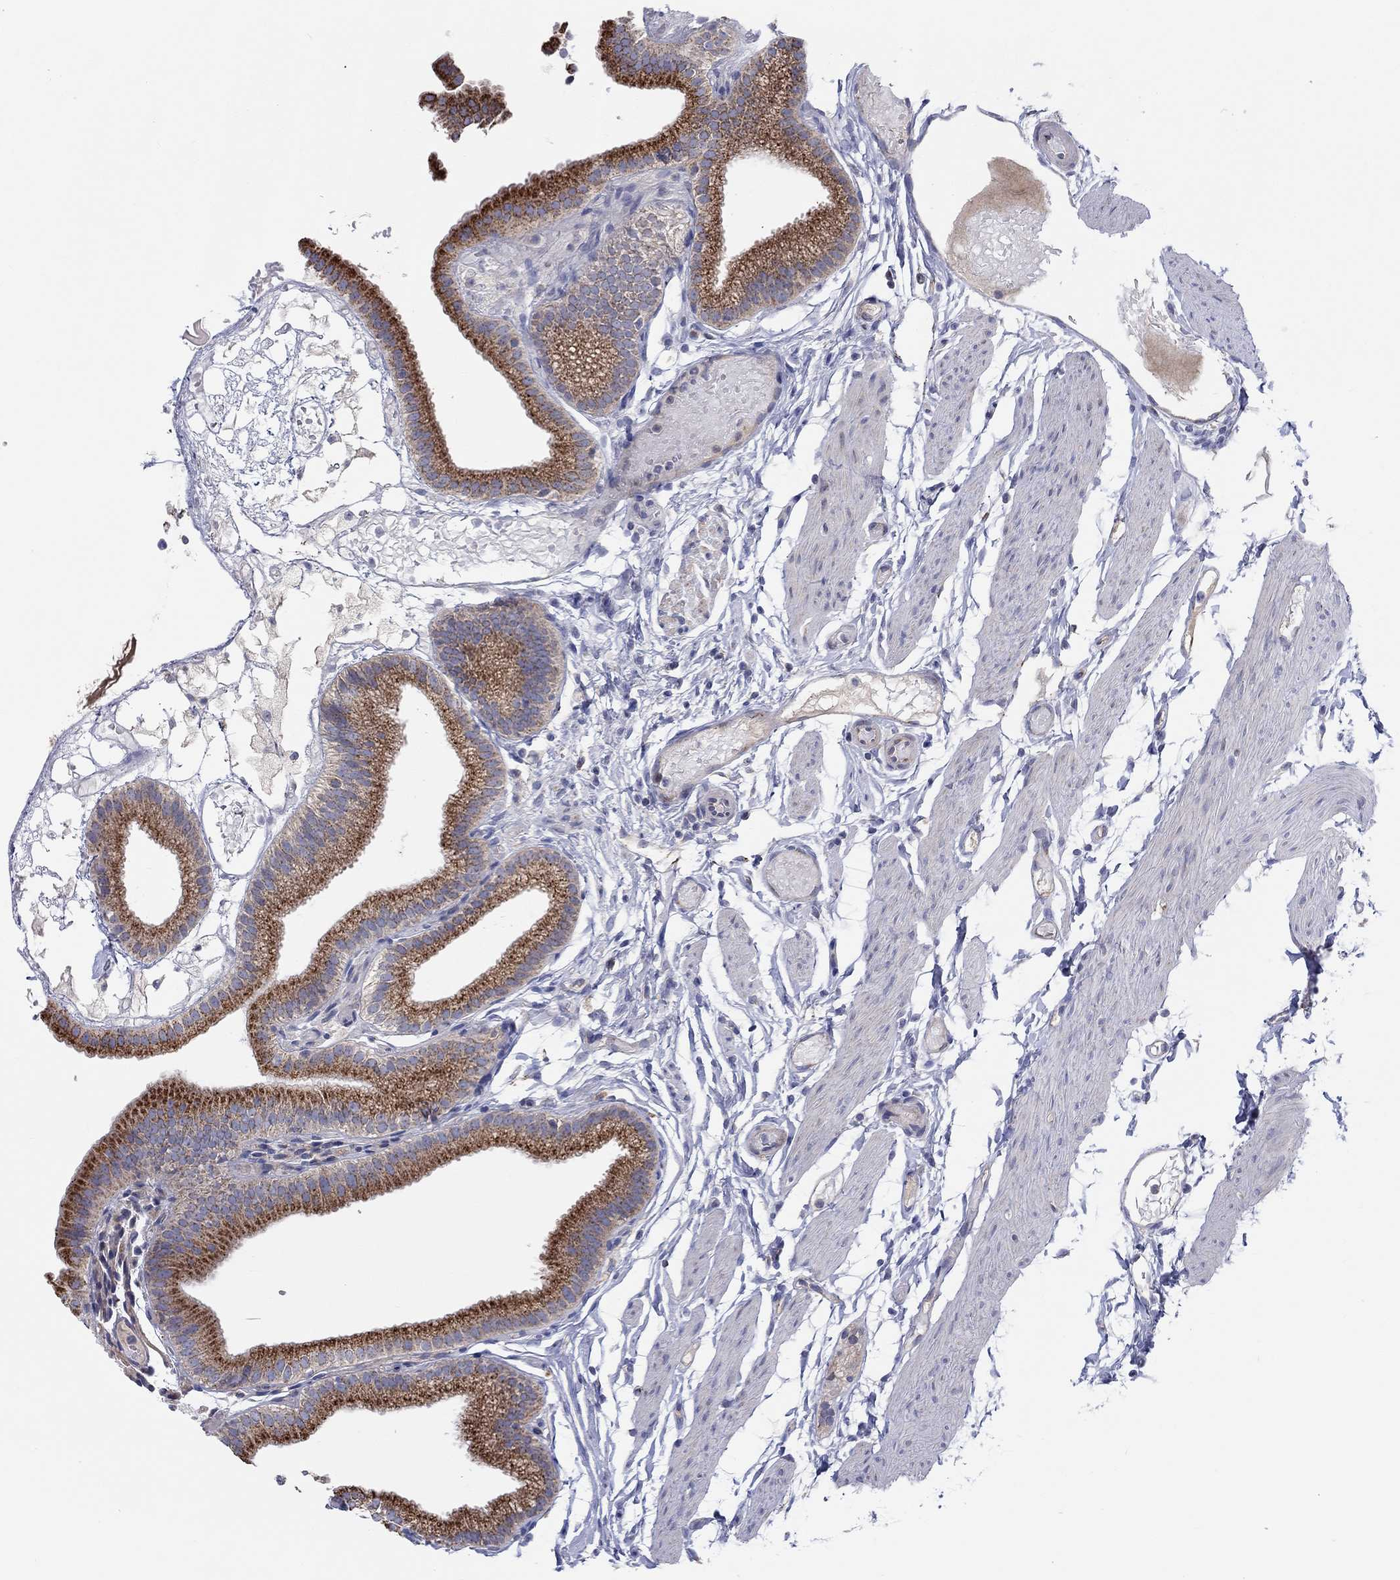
{"staining": {"intensity": "strong", "quantity": ">75%", "location": "cytoplasmic/membranous"}, "tissue": "gallbladder", "cell_type": "Glandular cells", "image_type": "normal", "snomed": [{"axis": "morphology", "description": "Normal tissue, NOS"}, {"axis": "topography", "description": "Gallbladder"}], "caption": "IHC image of benign human gallbladder stained for a protein (brown), which exhibits high levels of strong cytoplasmic/membranous staining in about >75% of glandular cells.", "gene": "BCO2", "patient": {"sex": "female", "age": 45}}